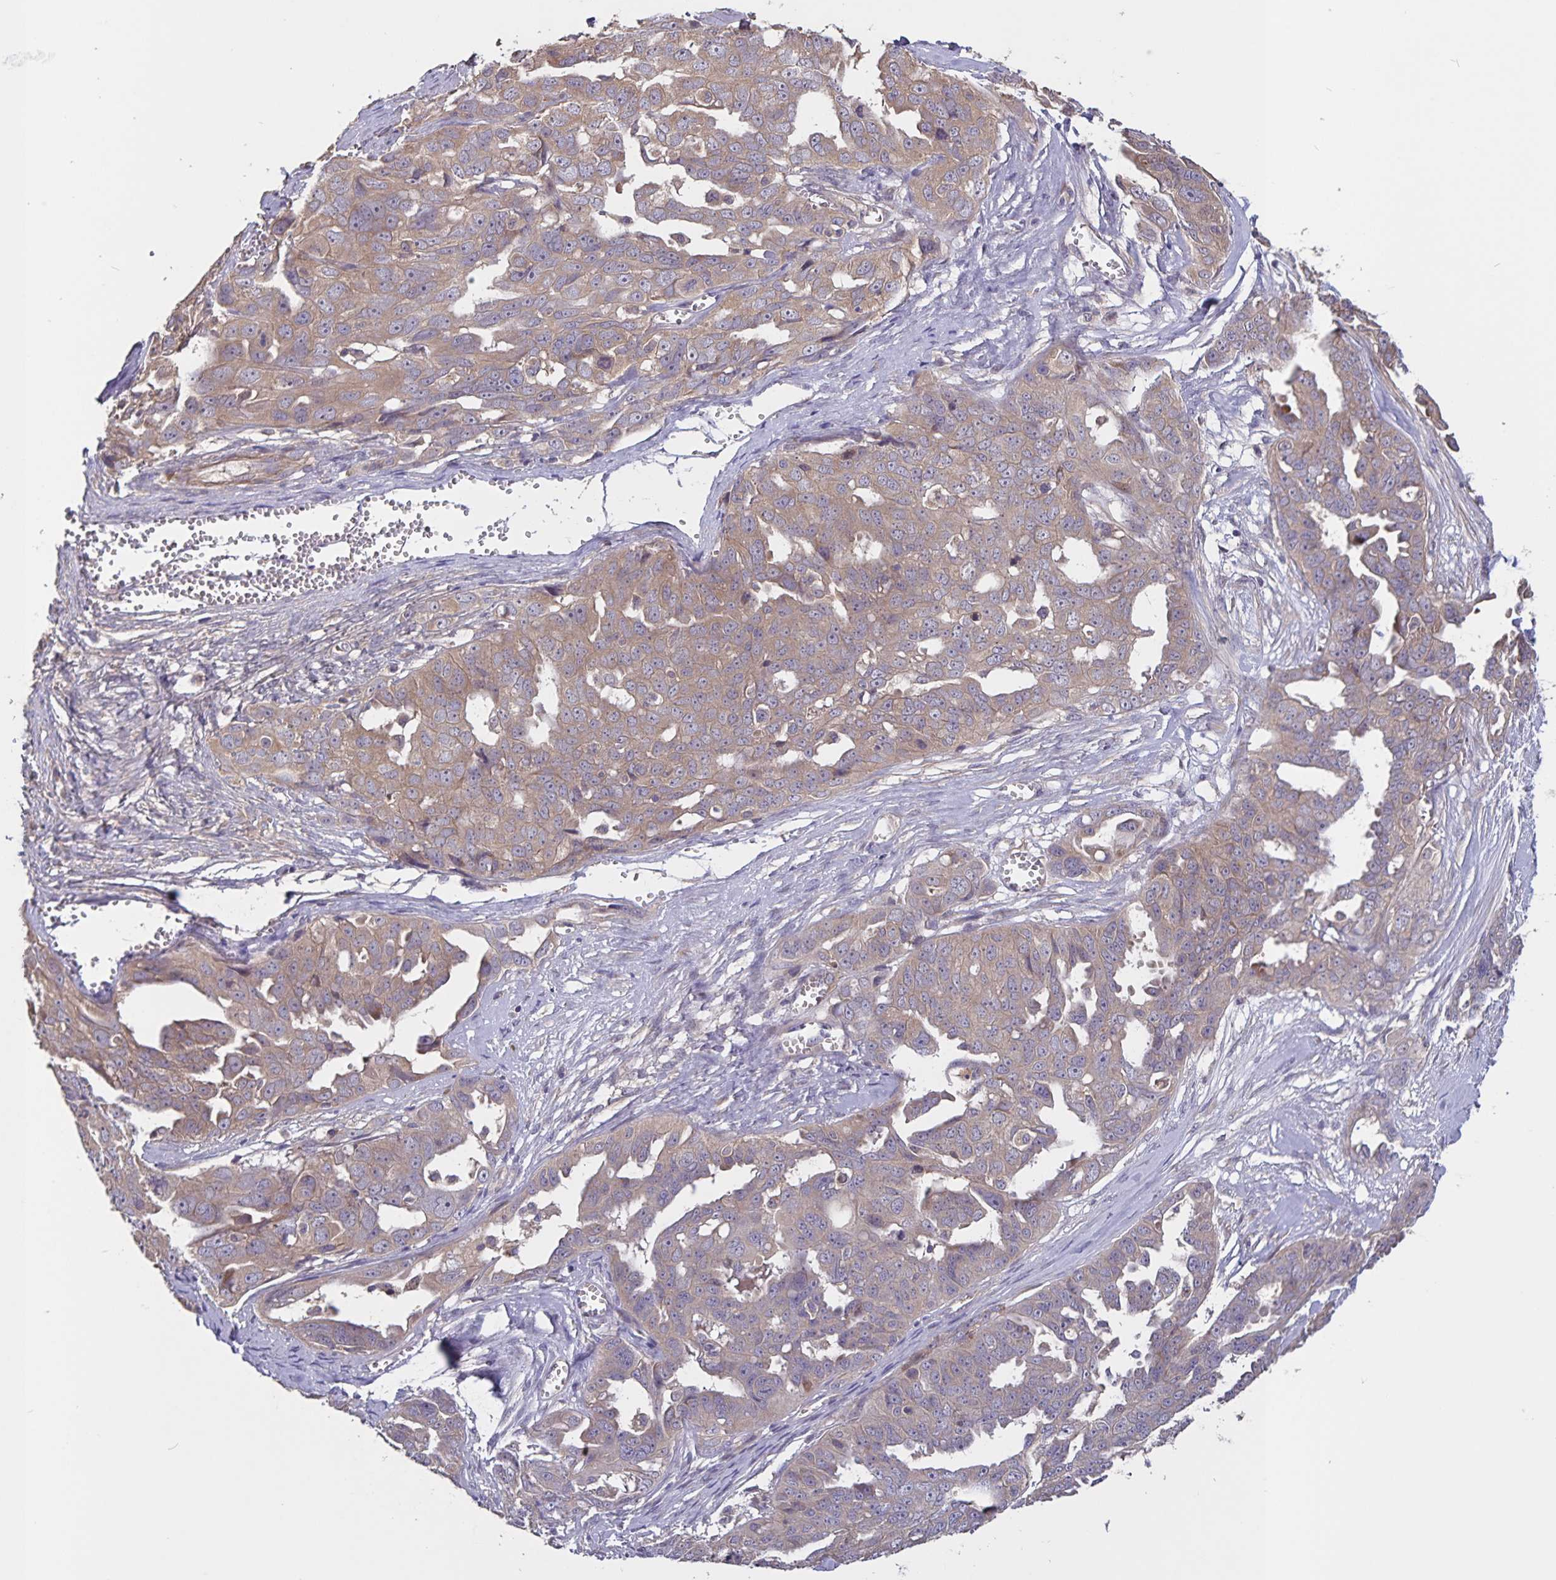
{"staining": {"intensity": "moderate", "quantity": "25%-75%", "location": "cytoplasmic/membranous"}, "tissue": "ovarian cancer", "cell_type": "Tumor cells", "image_type": "cancer", "snomed": [{"axis": "morphology", "description": "Carcinoma, endometroid"}, {"axis": "topography", "description": "Ovary"}], "caption": "Ovarian cancer (endometroid carcinoma) stained with a brown dye reveals moderate cytoplasmic/membranous positive positivity in approximately 25%-75% of tumor cells.", "gene": "FBXL16", "patient": {"sex": "female", "age": 70}}